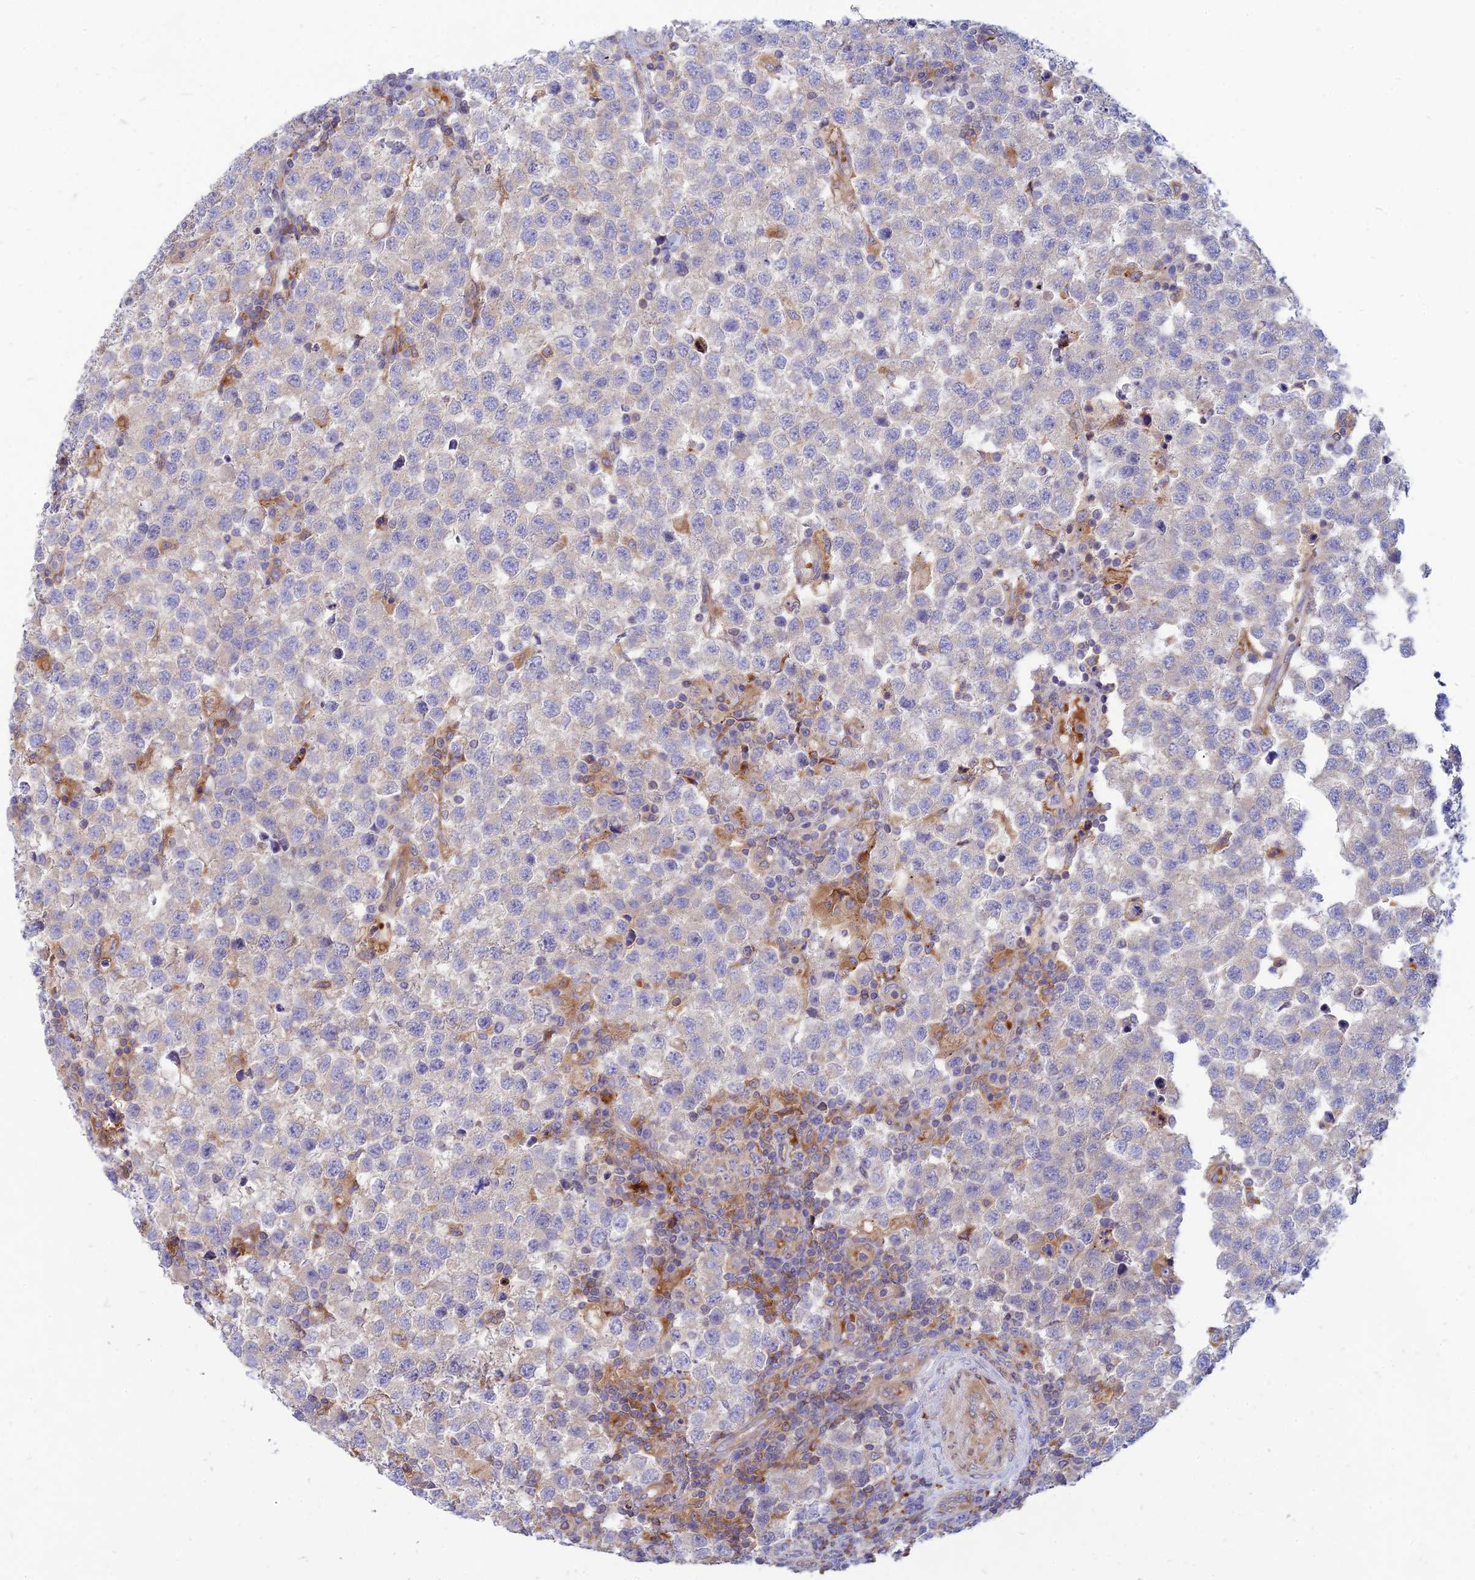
{"staining": {"intensity": "negative", "quantity": "none", "location": "none"}, "tissue": "testis cancer", "cell_type": "Tumor cells", "image_type": "cancer", "snomed": [{"axis": "morphology", "description": "Seminoma, NOS"}, {"axis": "topography", "description": "Testis"}], "caption": "IHC photomicrograph of human seminoma (testis) stained for a protein (brown), which demonstrates no positivity in tumor cells.", "gene": "PHKA2", "patient": {"sex": "male", "age": 34}}